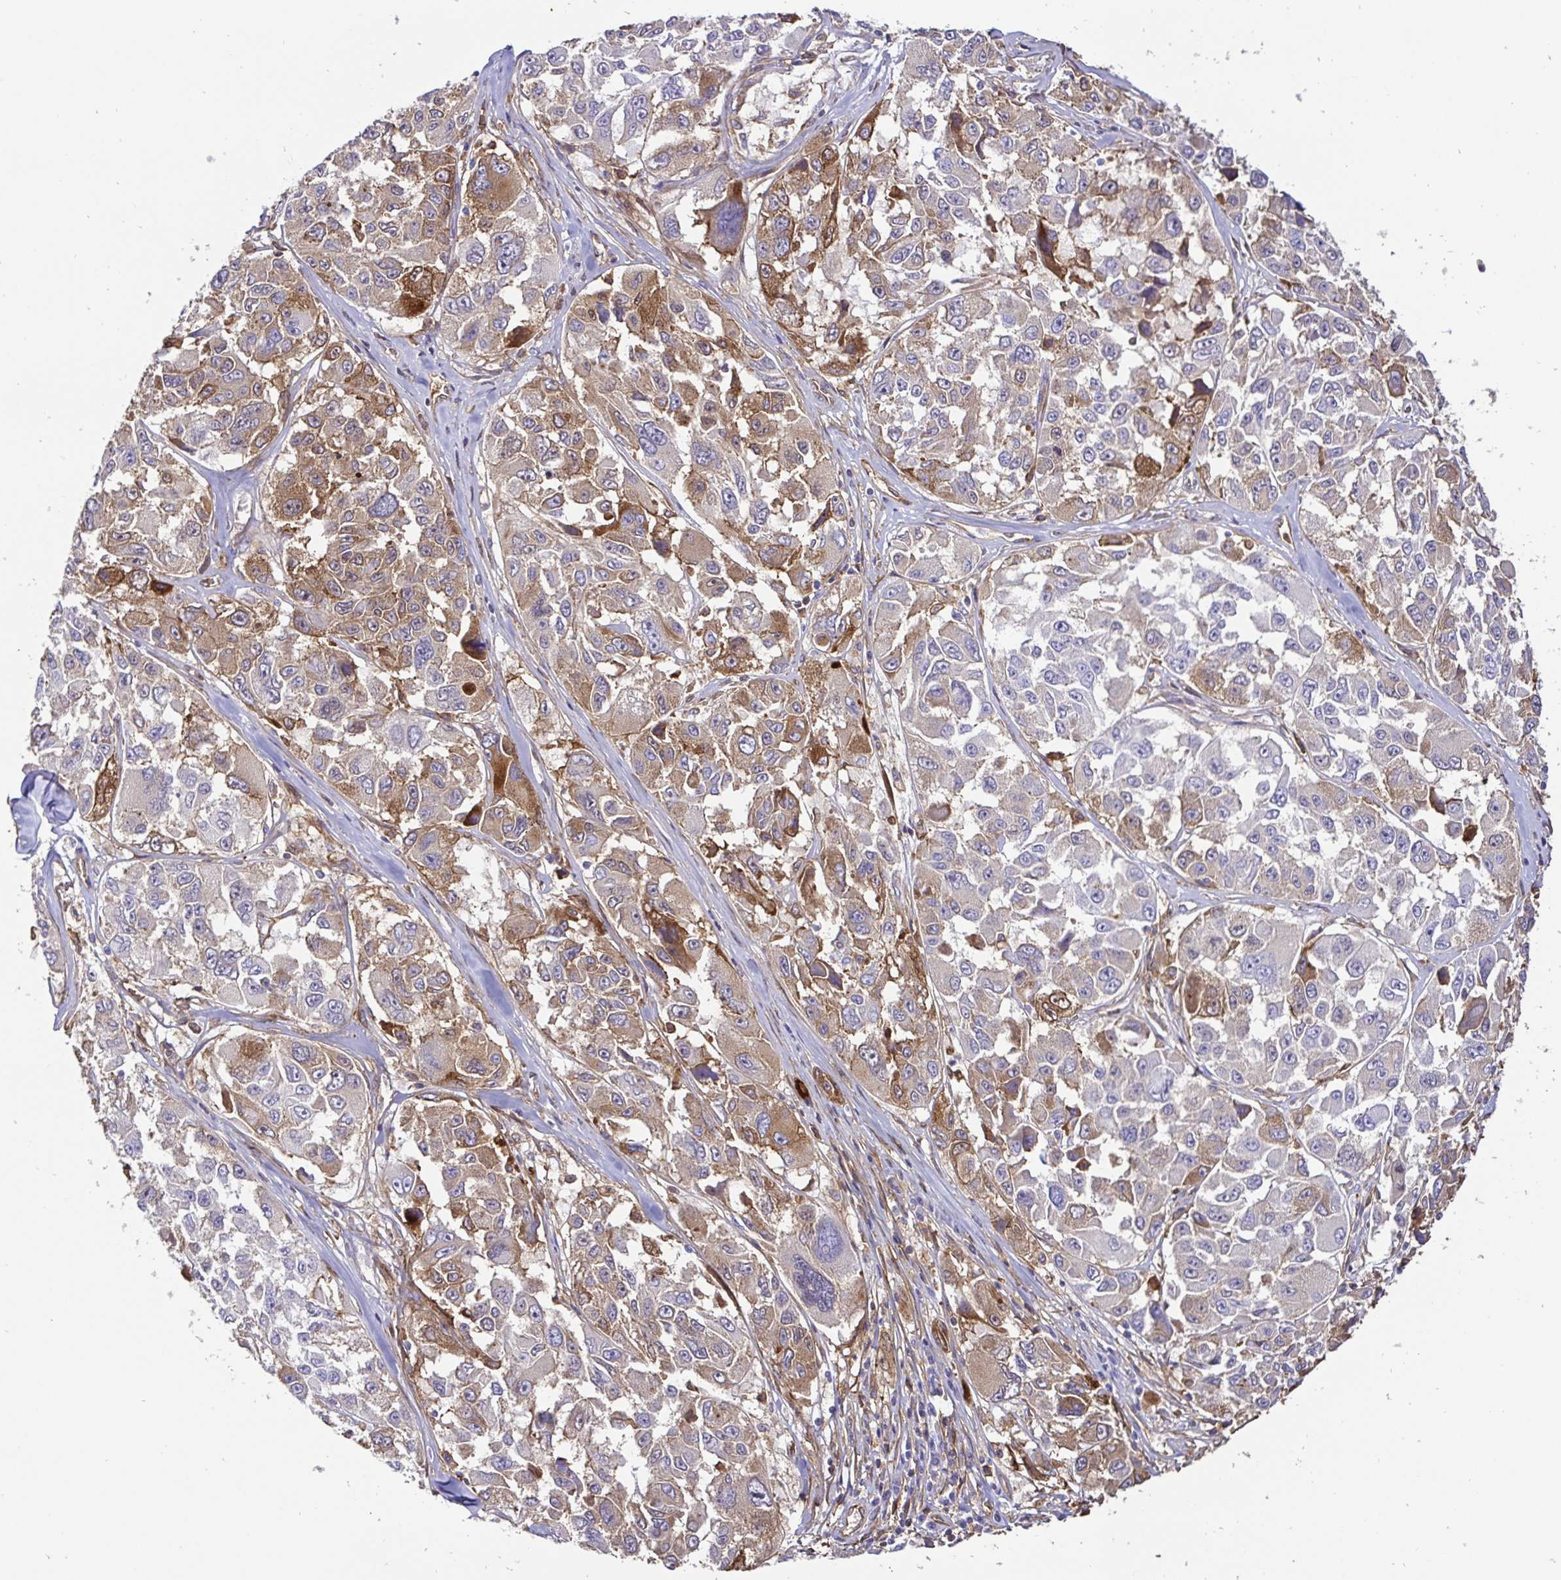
{"staining": {"intensity": "moderate", "quantity": "<25%", "location": "cytoplasmic/membranous"}, "tissue": "melanoma", "cell_type": "Tumor cells", "image_type": "cancer", "snomed": [{"axis": "morphology", "description": "Malignant melanoma, NOS"}, {"axis": "topography", "description": "Skin"}], "caption": "Malignant melanoma was stained to show a protein in brown. There is low levels of moderate cytoplasmic/membranous positivity in approximately <25% of tumor cells.", "gene": "ANXA2", "patient": {"sex": "female", "age": 66}}